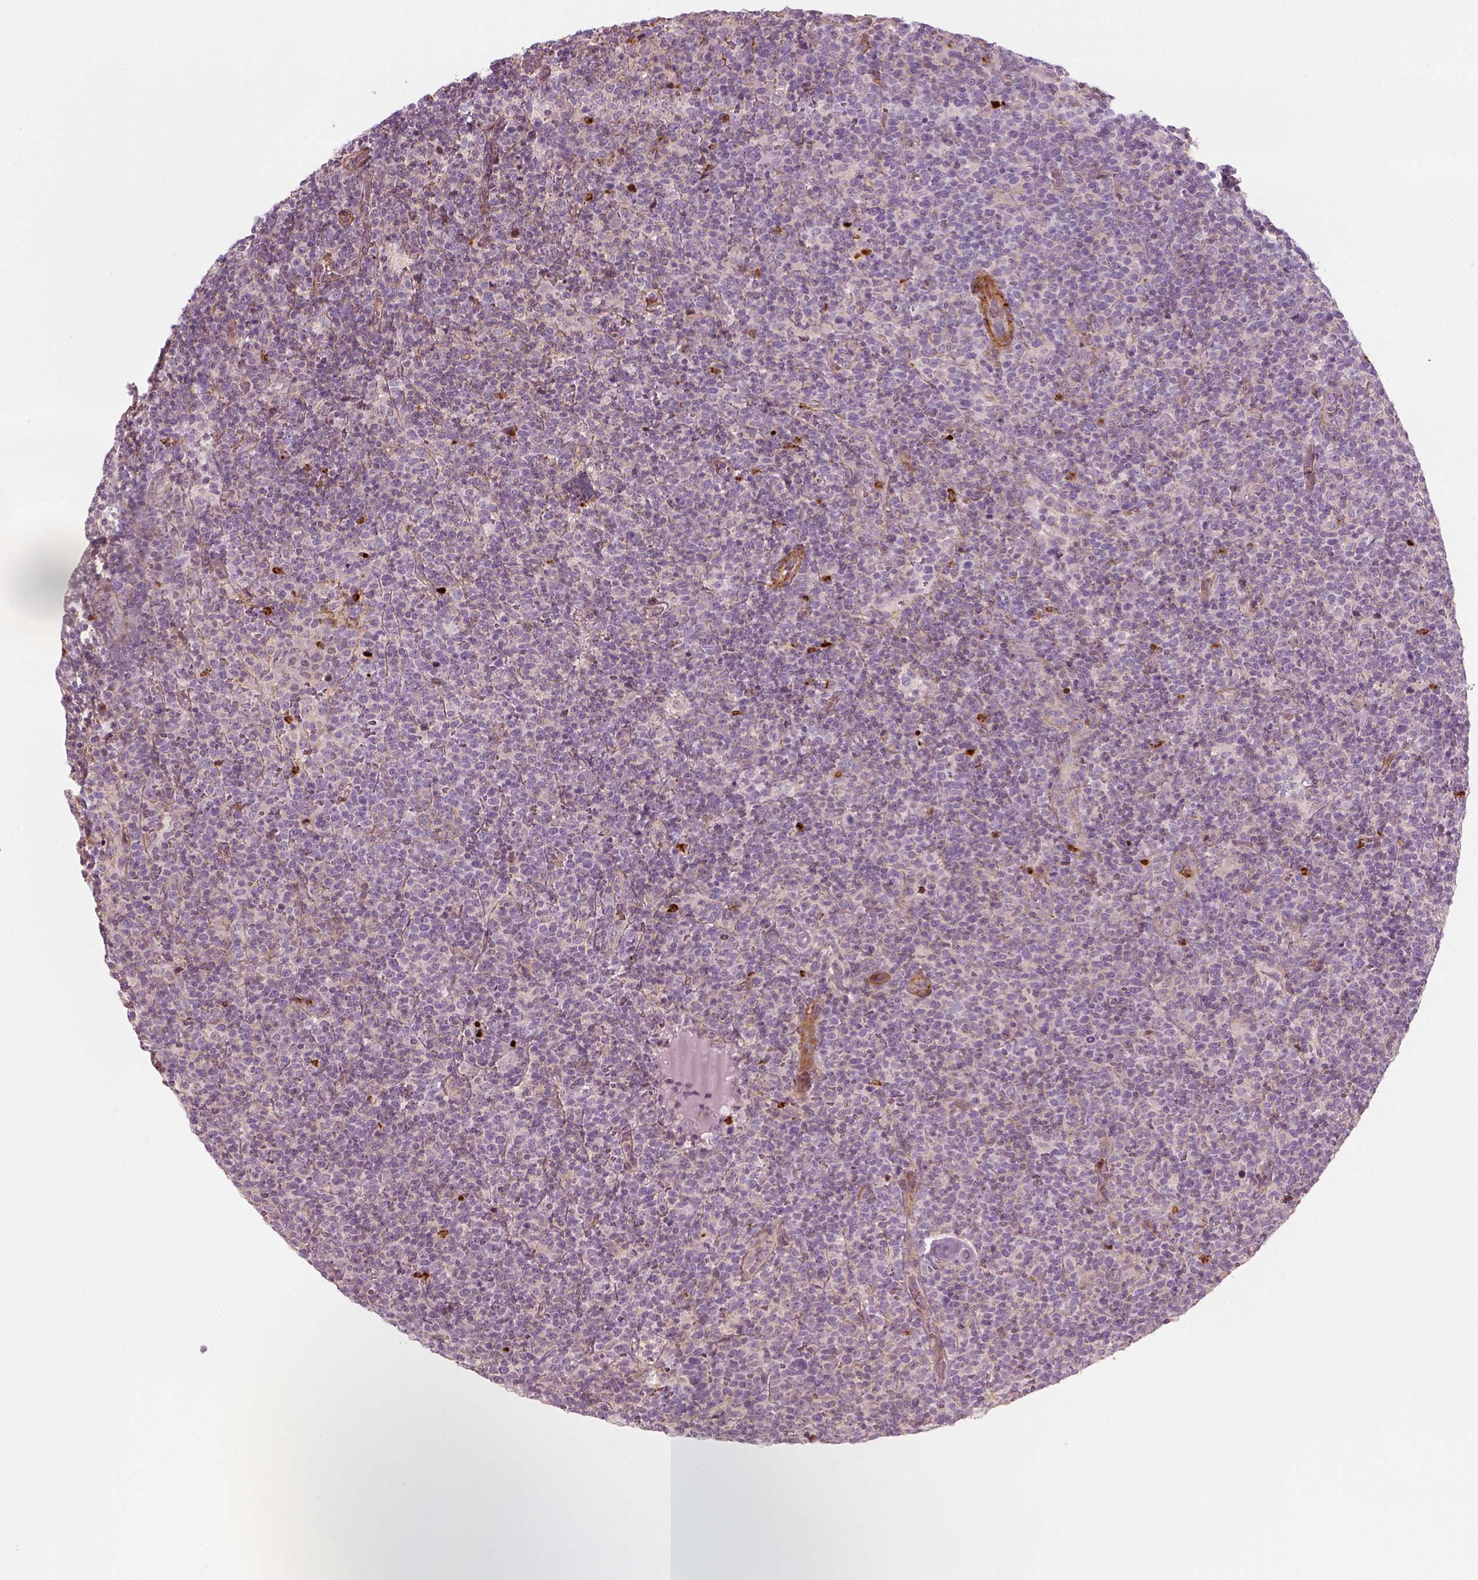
{"staining": {"intensity": "negative", "quantity": "none", "location": "none"}, "tissue": "lymphoma", "cell_type": "Tumor cells", "image_type": "cancer", "snomed": [{"axis": "morphology", "description": "Malignant lymphoma, non-Hodgkin's type, High grade"}, {"axis": "topography", "description": "Lymph node"}], "caption": "A photomicrograph of human high-grade malignant lymphoma, non-Hodgkin's type is negative for staining in tumor cells. (DAB (3,3'-diaminobenzidine) IHC visualized using brightfield microscopy, high magnification).", "gene": "NPTN", "patient": {"sex": "male", "age": 61}}